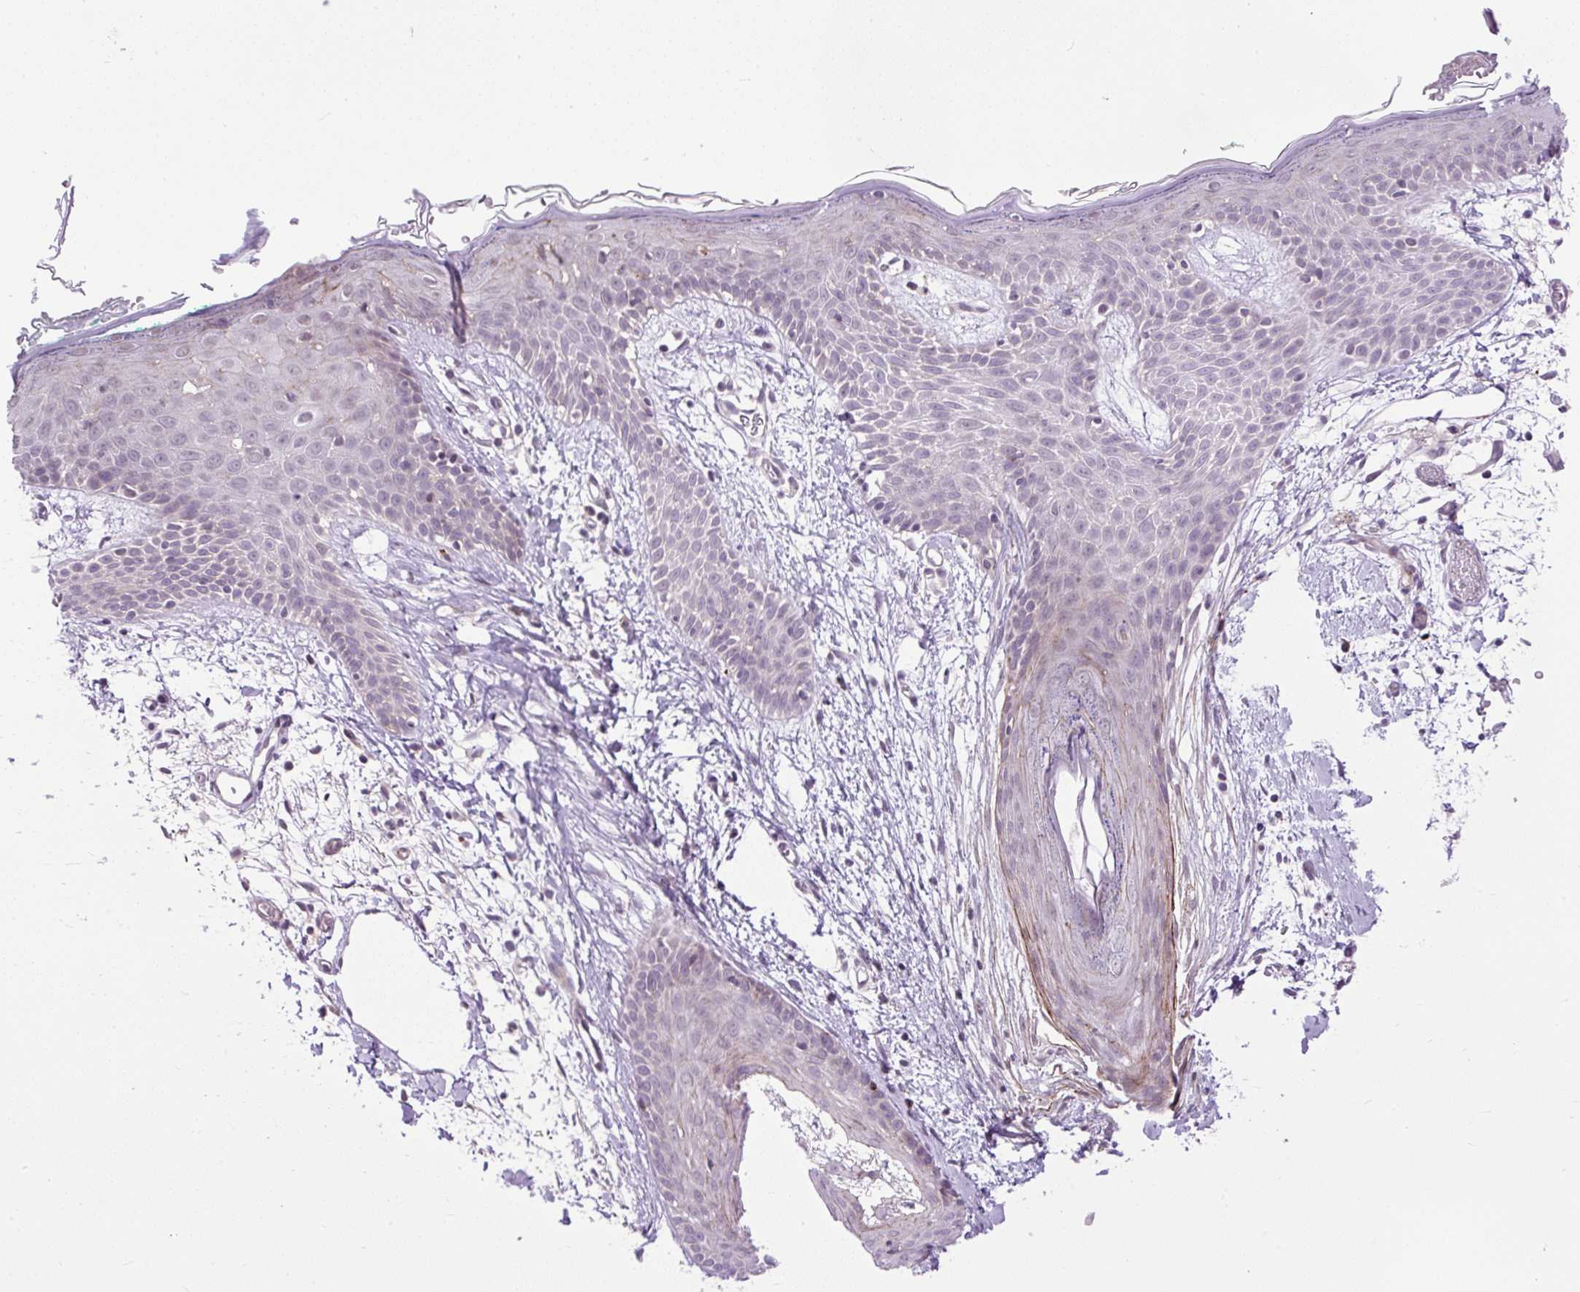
{"staining": {"intensity": "negative", "quantity": "none", "location": "none"}, "tissue": "skin", "cell_type": "Fibroblasts", "image_type": "normal", "snomed": [{"axis": "morphology", "description": "Normal tissue, NOS"}, {"axis": "topography", "description": "Skin"}], "caption": "This is an IHC histopathology image of benign human skin. There is no staining in fibroblasts.", "gene": "ZNF197", "patient": {"sex": "male", "age": 79}}